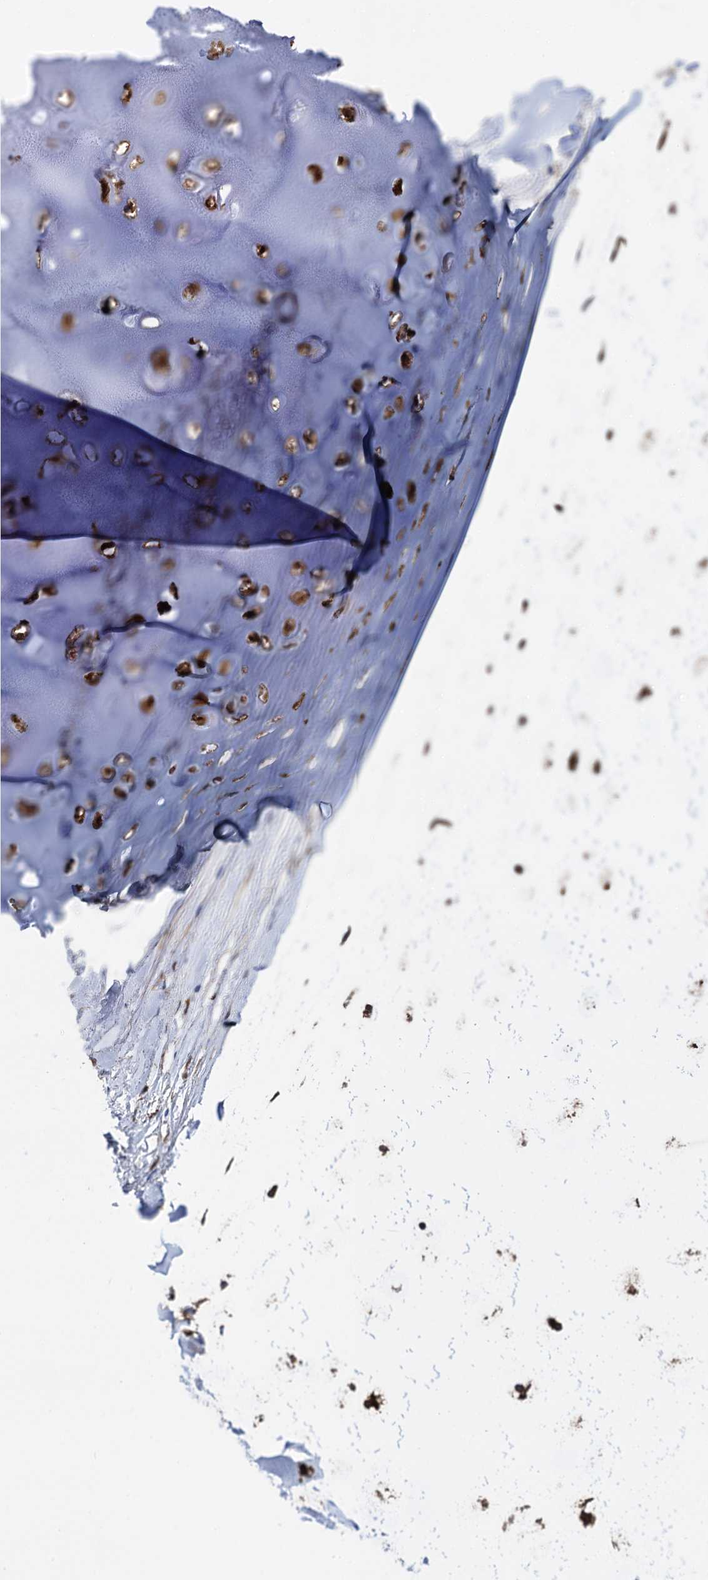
{"staining": {"intensity": "negative", "quantity": "none", "location": "none"}, "tissue": "adipose tissue", "cell_type": "Adipocytes", "image_type": "normal", "snomed": [{"axis": "morphology", "description": "Normal tissue, NOS"}, {"axis": "topography", "description": "Lymph node"}, {"axis": "topography", "description": "Bronchus"}], "caption": "Adipocytes show no significant protein positivity in benign adipose tissue. (DAB (3,3'-diaminobenzidine) IHC, high magnification).", "gene": "GSTM3", "patient": {"sex": "male", "age": 63}}